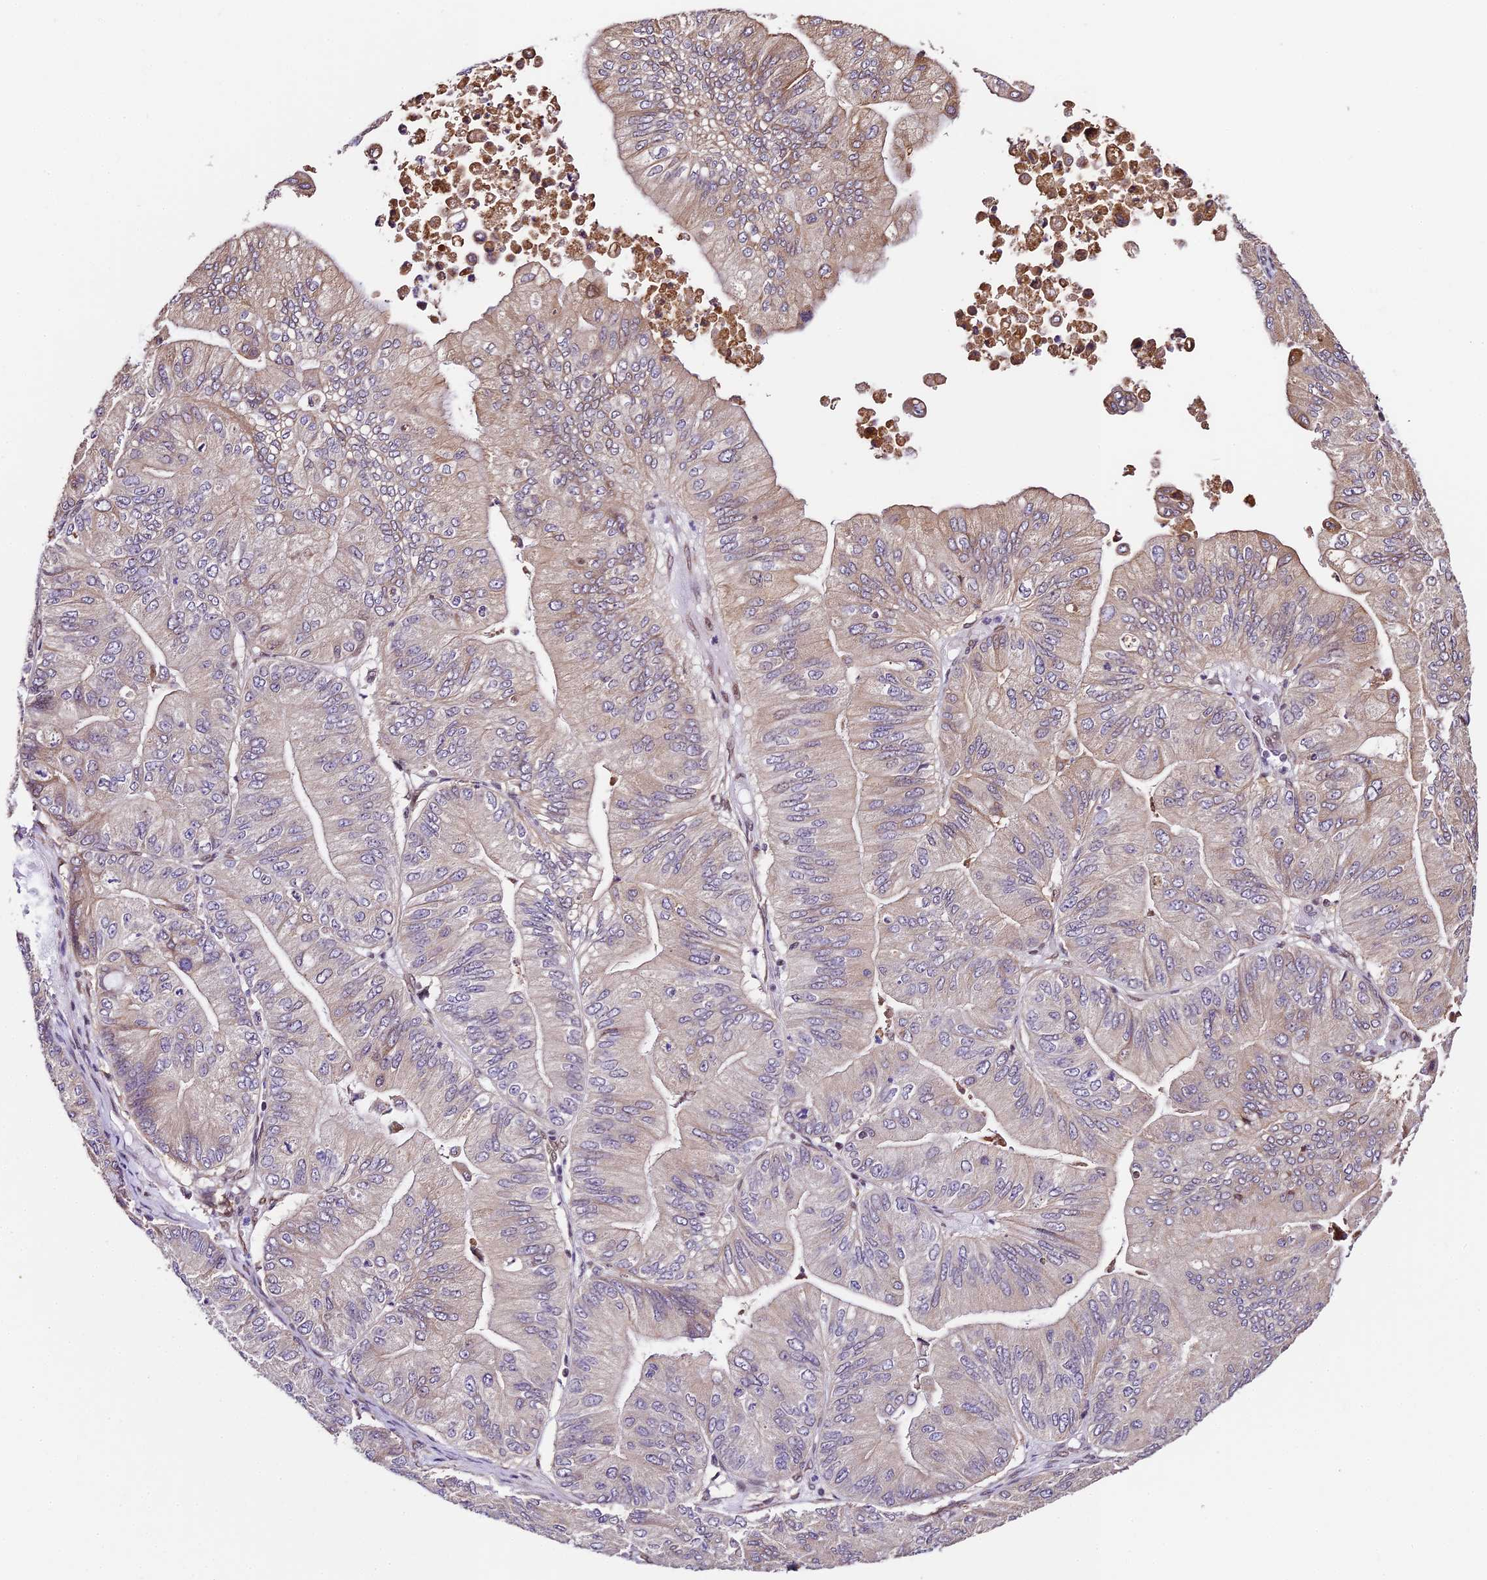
{"staining": {"intensity": "strong", "quantity": "<25%", "location": "cytoplasmic/membranous,nuclear"}, "tissue": "ovarian cancer", "cell_type": "Tumor cells", "image_type": "cancer", "snomed": [{"axis": "morphology", "description": "Cystadenocarcinoma, mucinous, NOS"}, {"axis": "topography", "description": "Ovary"}], "caption": "This is a micrograph of immunohistochemistry staining of ovarian mucinous cystadenocarcinoma, which shows strong expression in the cytoplasmic/membranous and nuclear of tumor cells.", "gene": "TRIM22", "patient": {"sex": "female", "age": 61}}